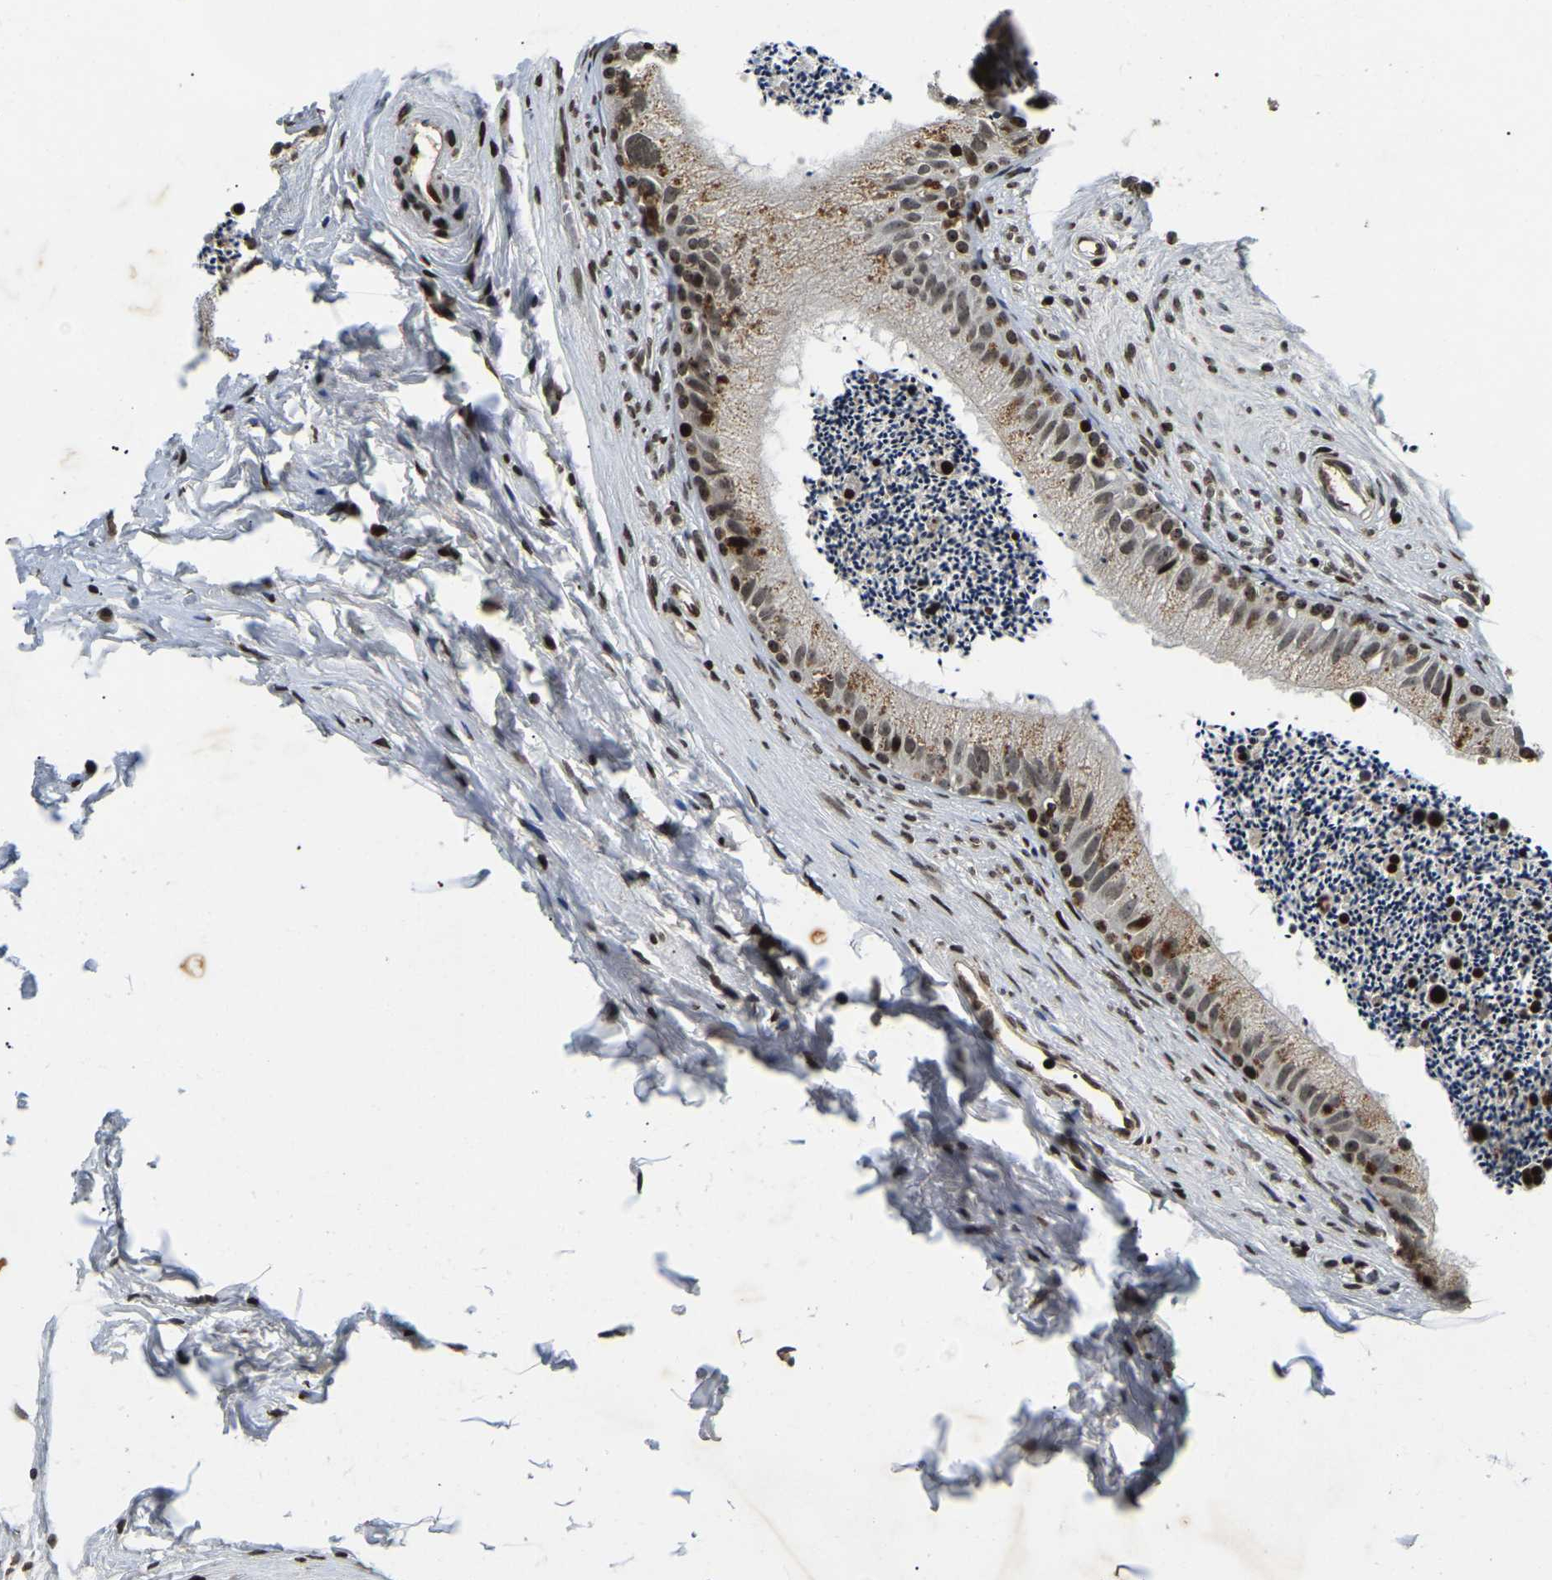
{"staining": {"intensity": "moderate", "quantity": ">75%", "location": "nuclear"}, "tissue": "epididymis", "cell_type": "Glandular cells", "image_type": "normal", "snomed": [{"axis": "morphology", "description": "Normal tissue, NOS"}, {"axis": "topography", "description": "Epididymis"}], "caption": "Protein expression by immunohistochemistry shows moderate nuclear expression in about >75% of glandular cells in benign epididymis.", "gene": "LRRC61", "patient": {"sex": "male", "age": 56}}